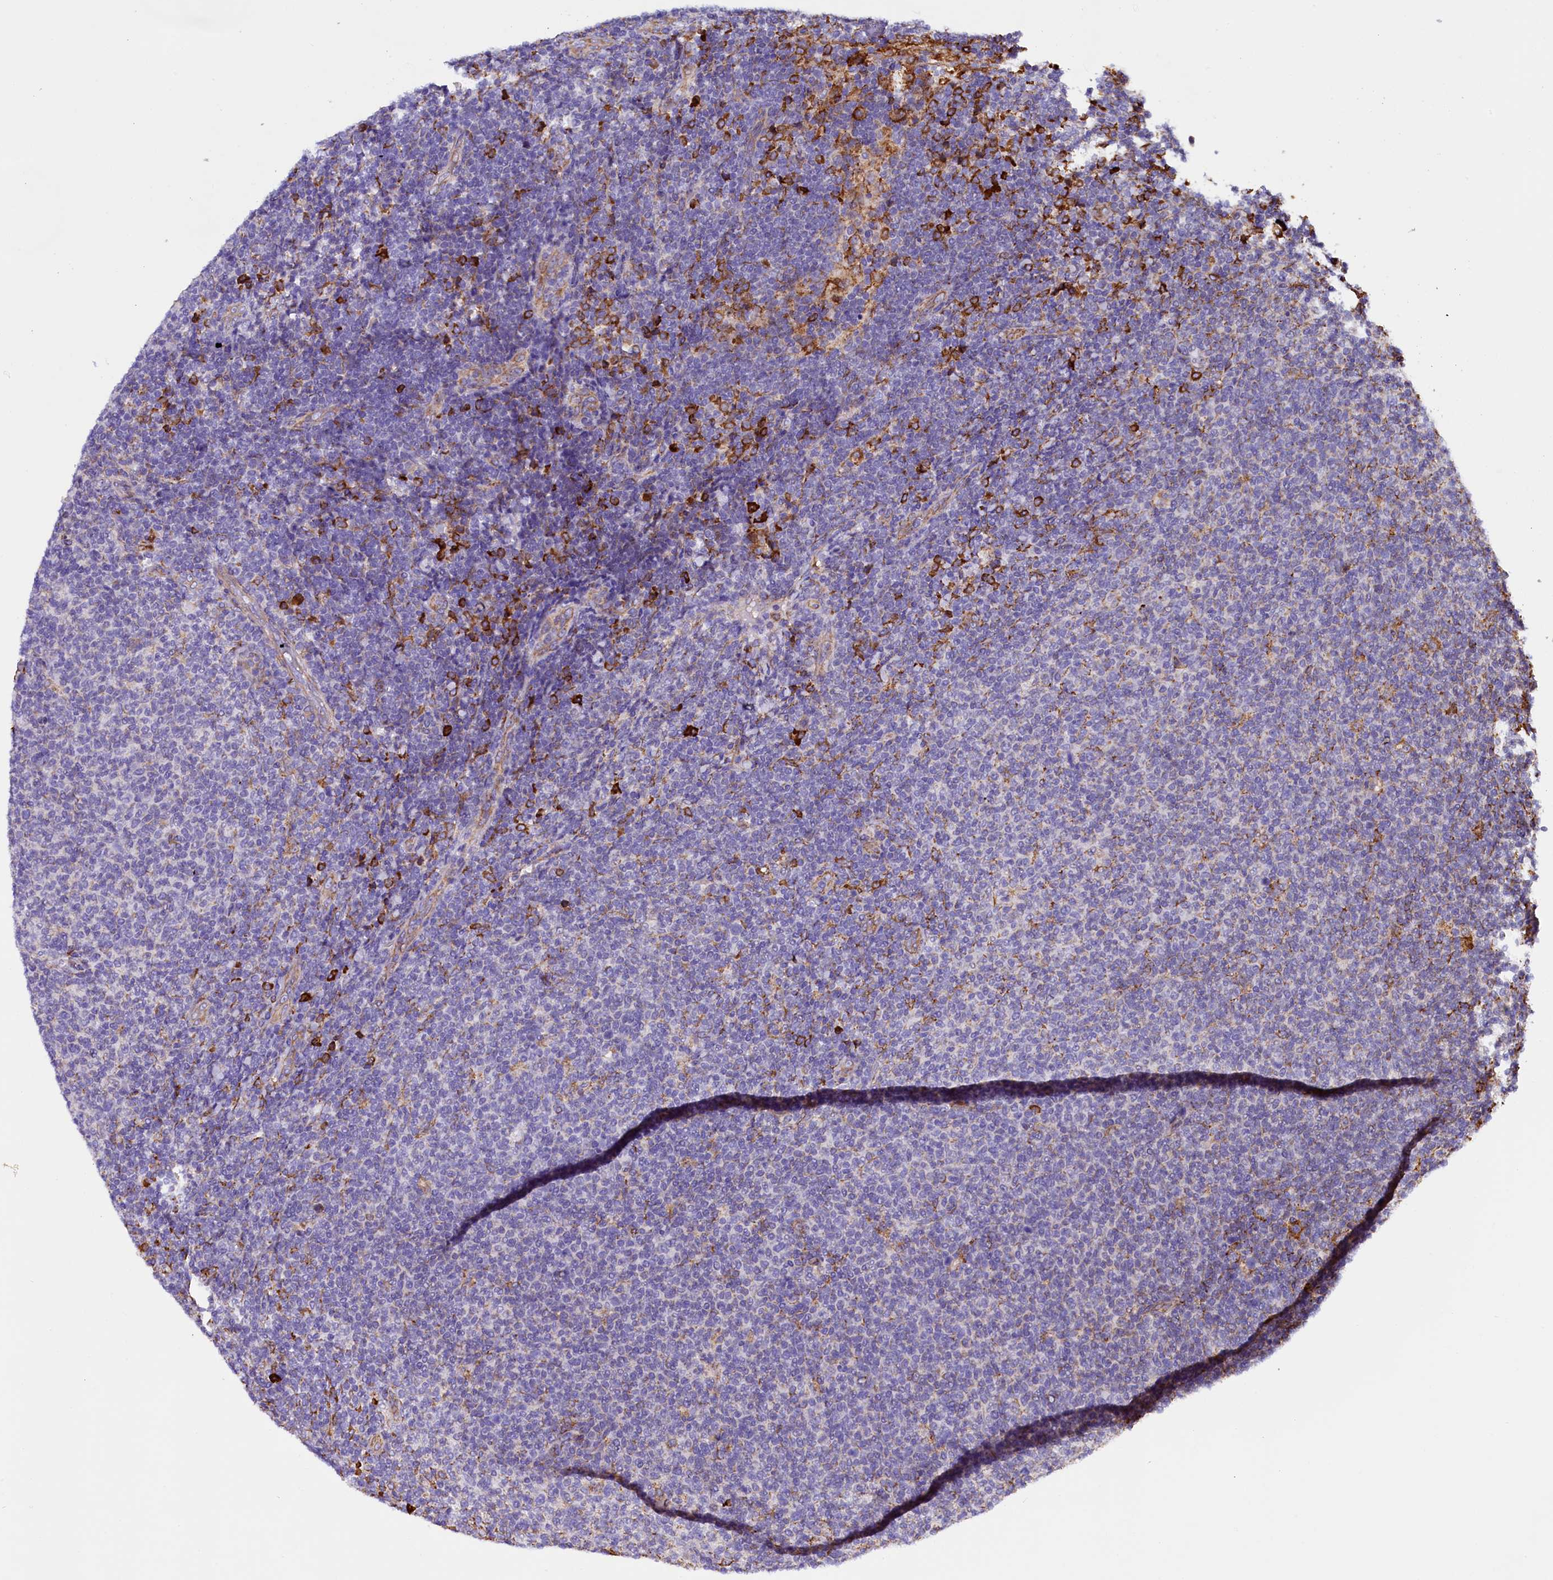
{"staining": {"intensity": "negative", "quantity": "none", "location": "none"}, "tissue": "lymphoma", "cell_type": "Tumor cells", "image_type": "cancer", "snomed": [{"axis": "morphology", "description": "Malignant lymphoma, non-Hodgkin's type, Low grade"}, {"axis": "topography", "description": "Lymph node"}], "caption": "The immunohistochemistry micrograph has no significant positivity in tumor cells of low-grade malignant lymphoma, non-Hodgkin's type tissue.", "gene": "CAPS2", "patient": {"sex": "male", "age": 66}}